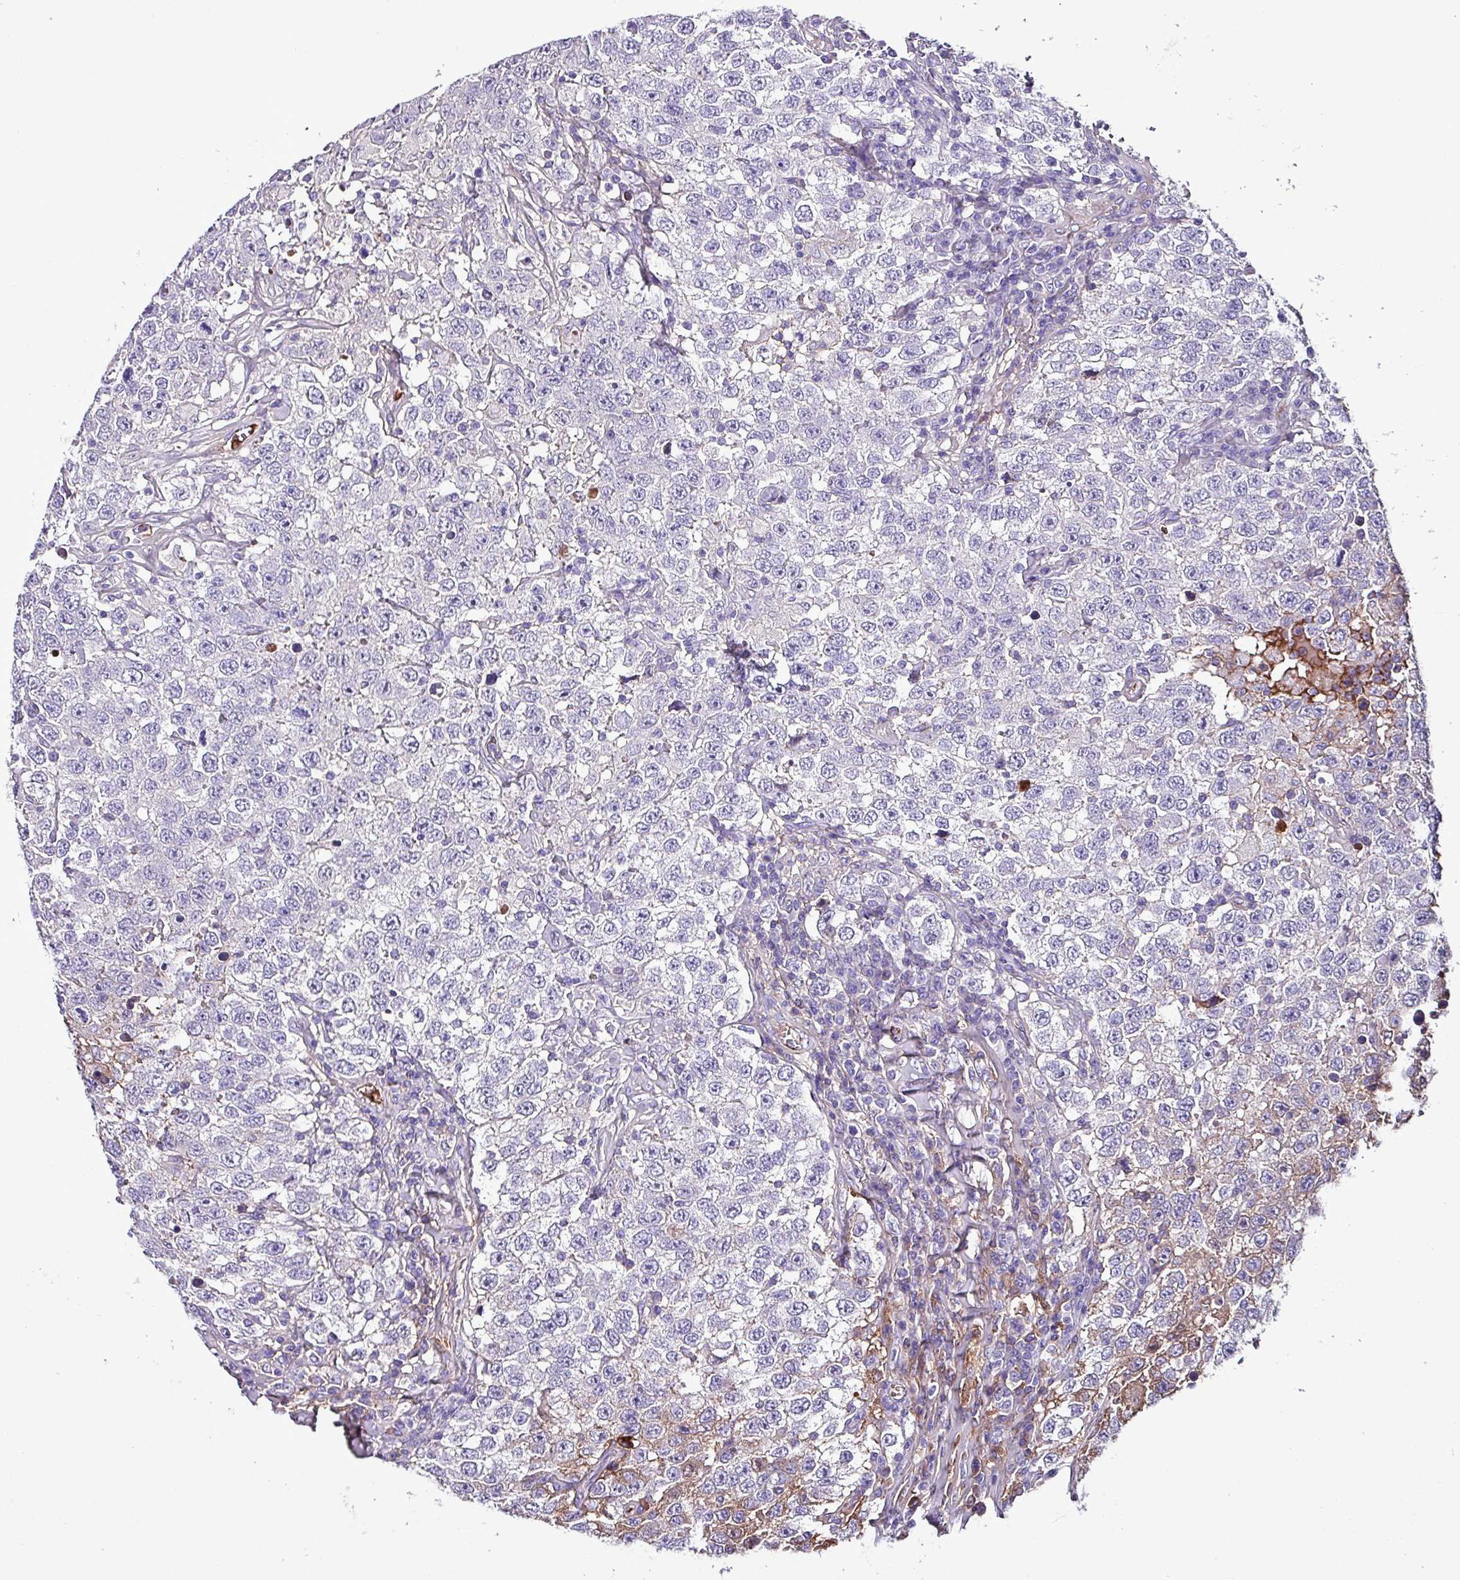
{"staining": {"intensity": "weak", "quantity": "<25%", "location": "cytoplasmic/membranous"}, "tissue": "testis cancer", "cell_type": "Tumor cells", "image_type": "cancer", "snomed": [{"axis": "morphology", "description": "Seminoma, NOS"}, {"axis": "topography", "description": "Testis"}], "caption": "Immunohistochemical staining of human testis cancer (seminoma) exhibits no significant expression in tumor cells.", "gene": "HP", "patient": {"sex": "male", "age": 41}}